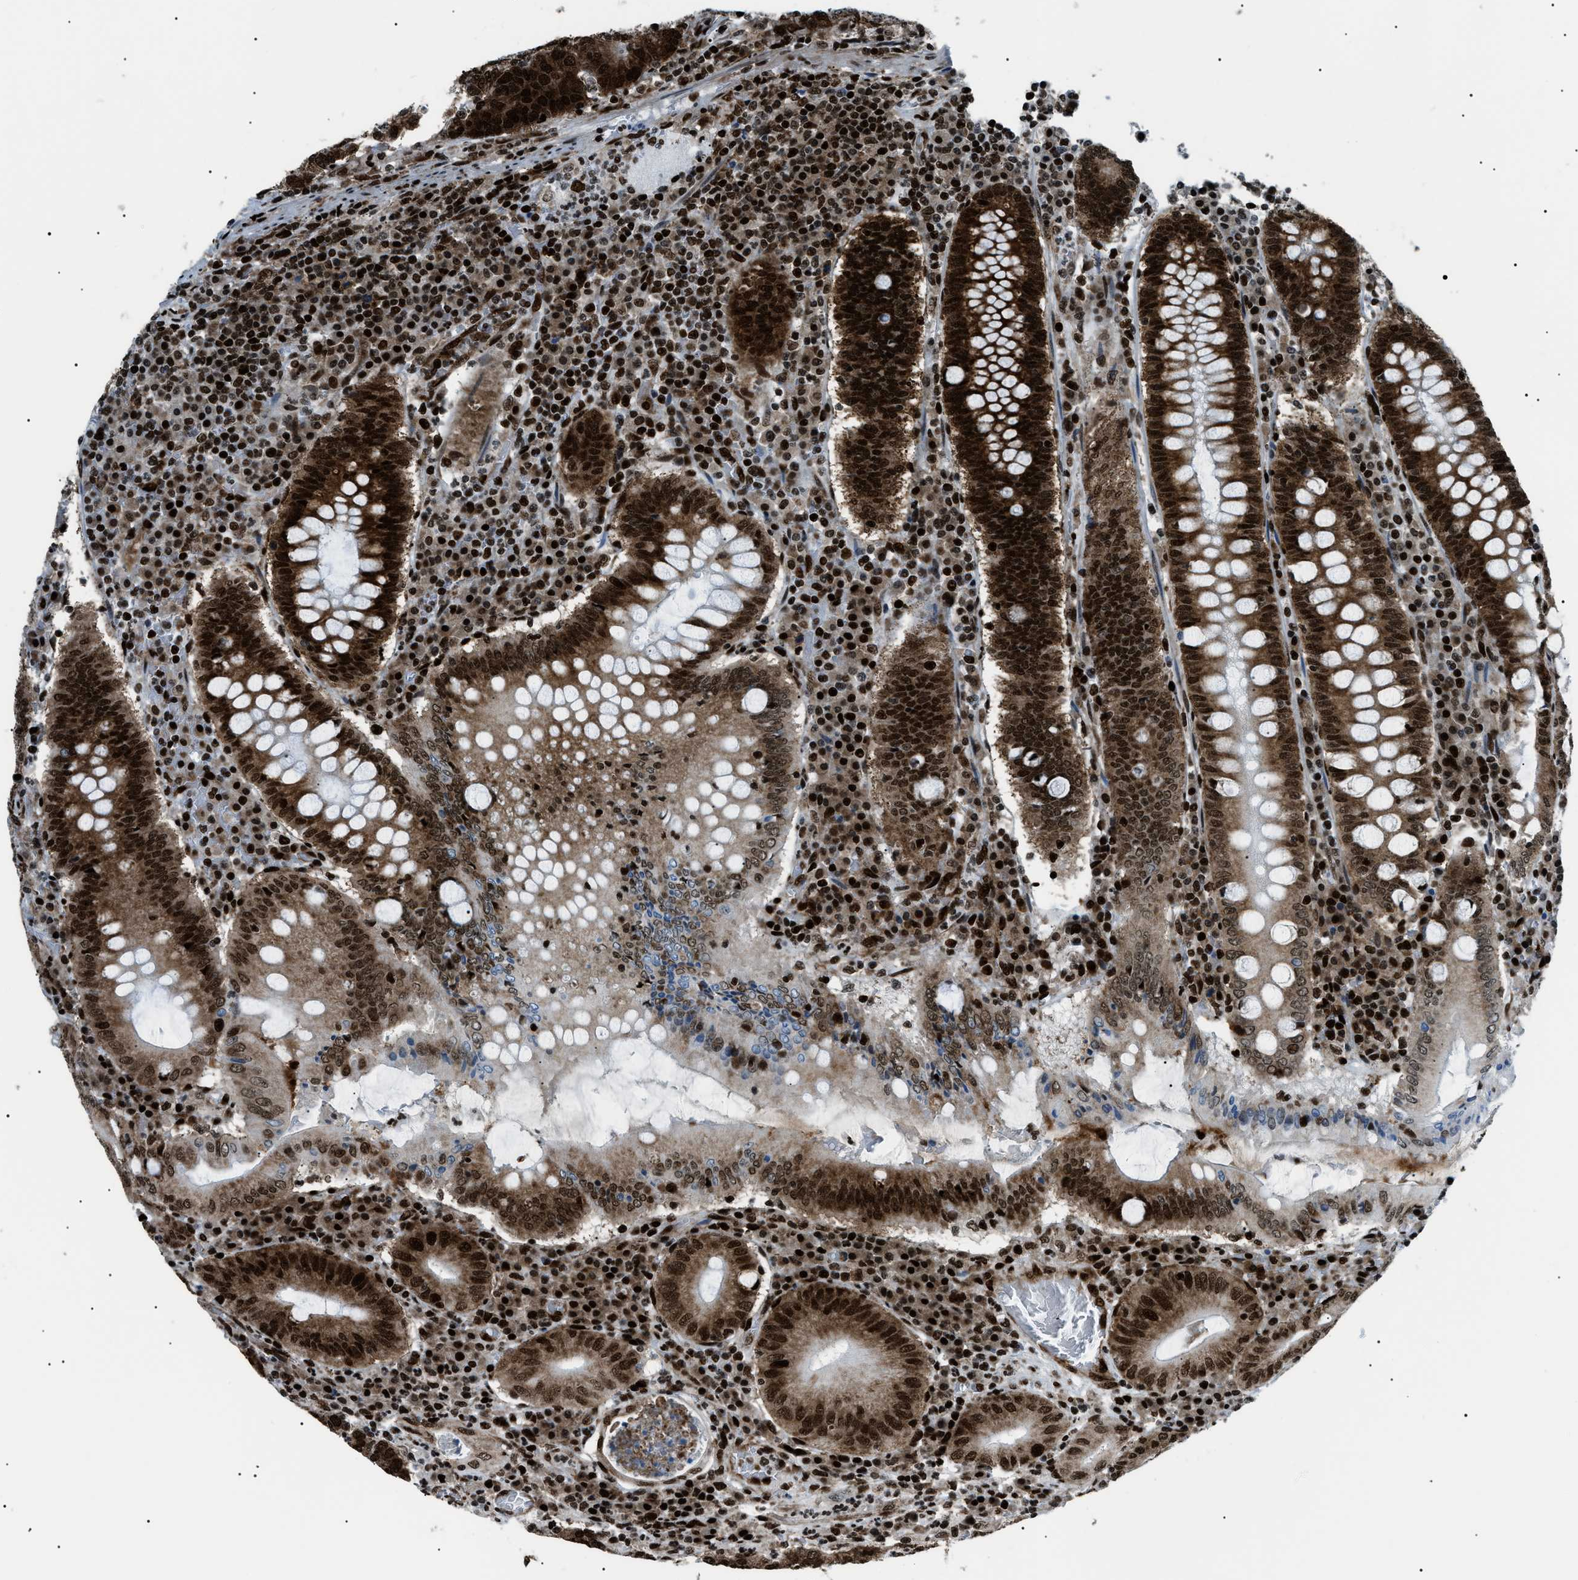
{"staining": {"intensity": "strong", "quantity": ">75%", "location": "cytoplasmic/membranous,nuclear"}, "tissue": "colorectal cancer", "cell_type": "Tumor cells", "image_type": "cancer", "snomed": [{"axis": "morphology", "description": "Normal tissue, NOS"}, {"axis": "morphology", "description": "Adenocarcinoma, NOS"}, {"axis": "topography", "description": "Colon"}], "caption": "Colorectal adenocarcinoma stained with DAB (3,3'-diaminobenzidine) immunohistochemistry (IHC) exhibits high levels of strong cytoplasmic/membranous and nuclear staining in approximately >75% of tumor cells.", "gene": "HNRNPK", "patient": {"sex": "female", "age": 75}}